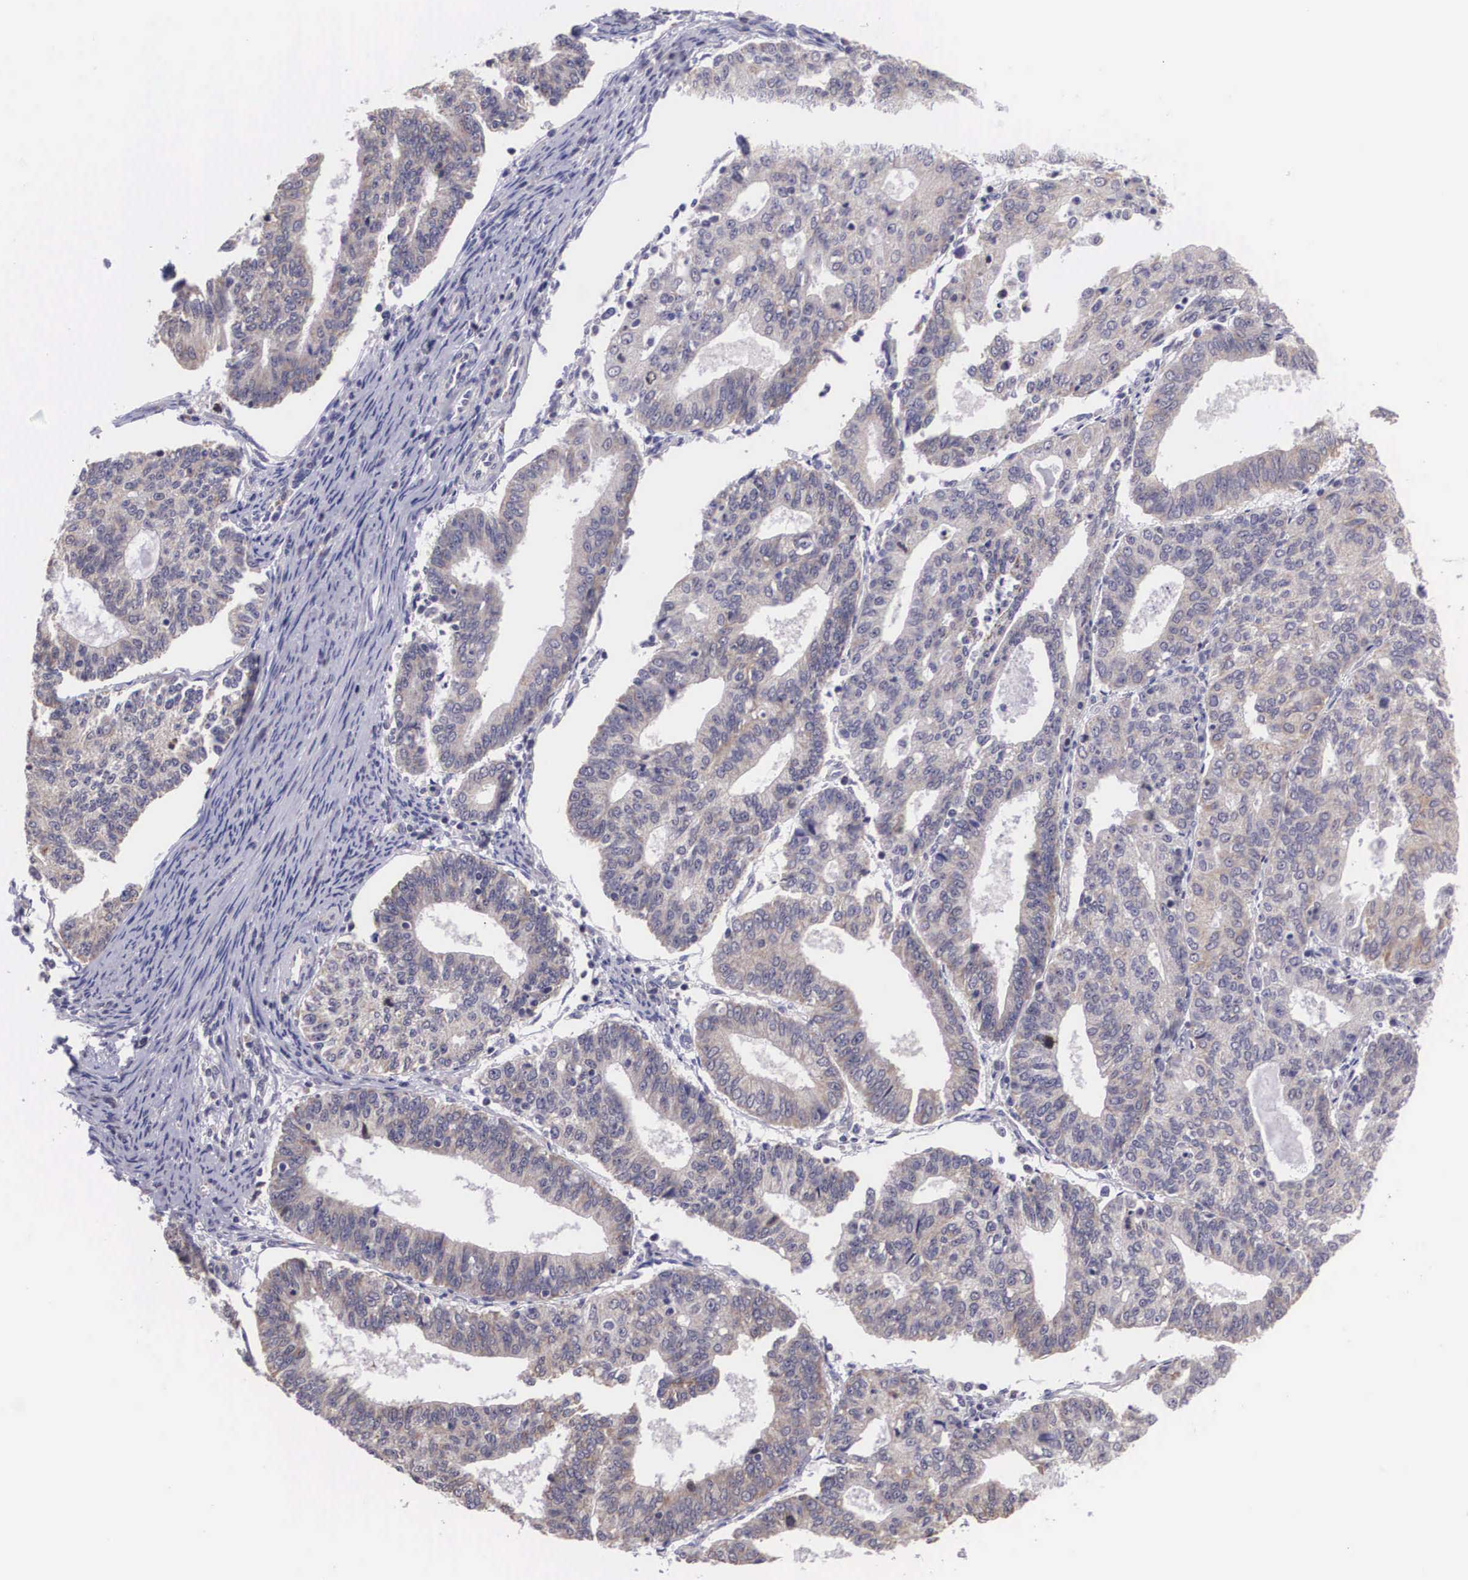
{"staining": {"intensity": "weak", "quantity": "25%-75%", "location": "cytoplasmic/membranous"}, "tissue": "endometrial cancer", "cell_type": "Tumor cells", "image_type": "cancer", "snomed": [{"axis": "morphology", "description": "Adenocarcinoma, NOS"}, {"axis": "topography", "description": "Endometrium"}], "caption": "Protein staining exhibits weak cytoplasmic/membranous expression in approximately 25%-75% of tumor cells in endometrial cancer (adenocarcinoma).", "gene": "ARG2", "patient": {"sex": "female", "age": 56}}